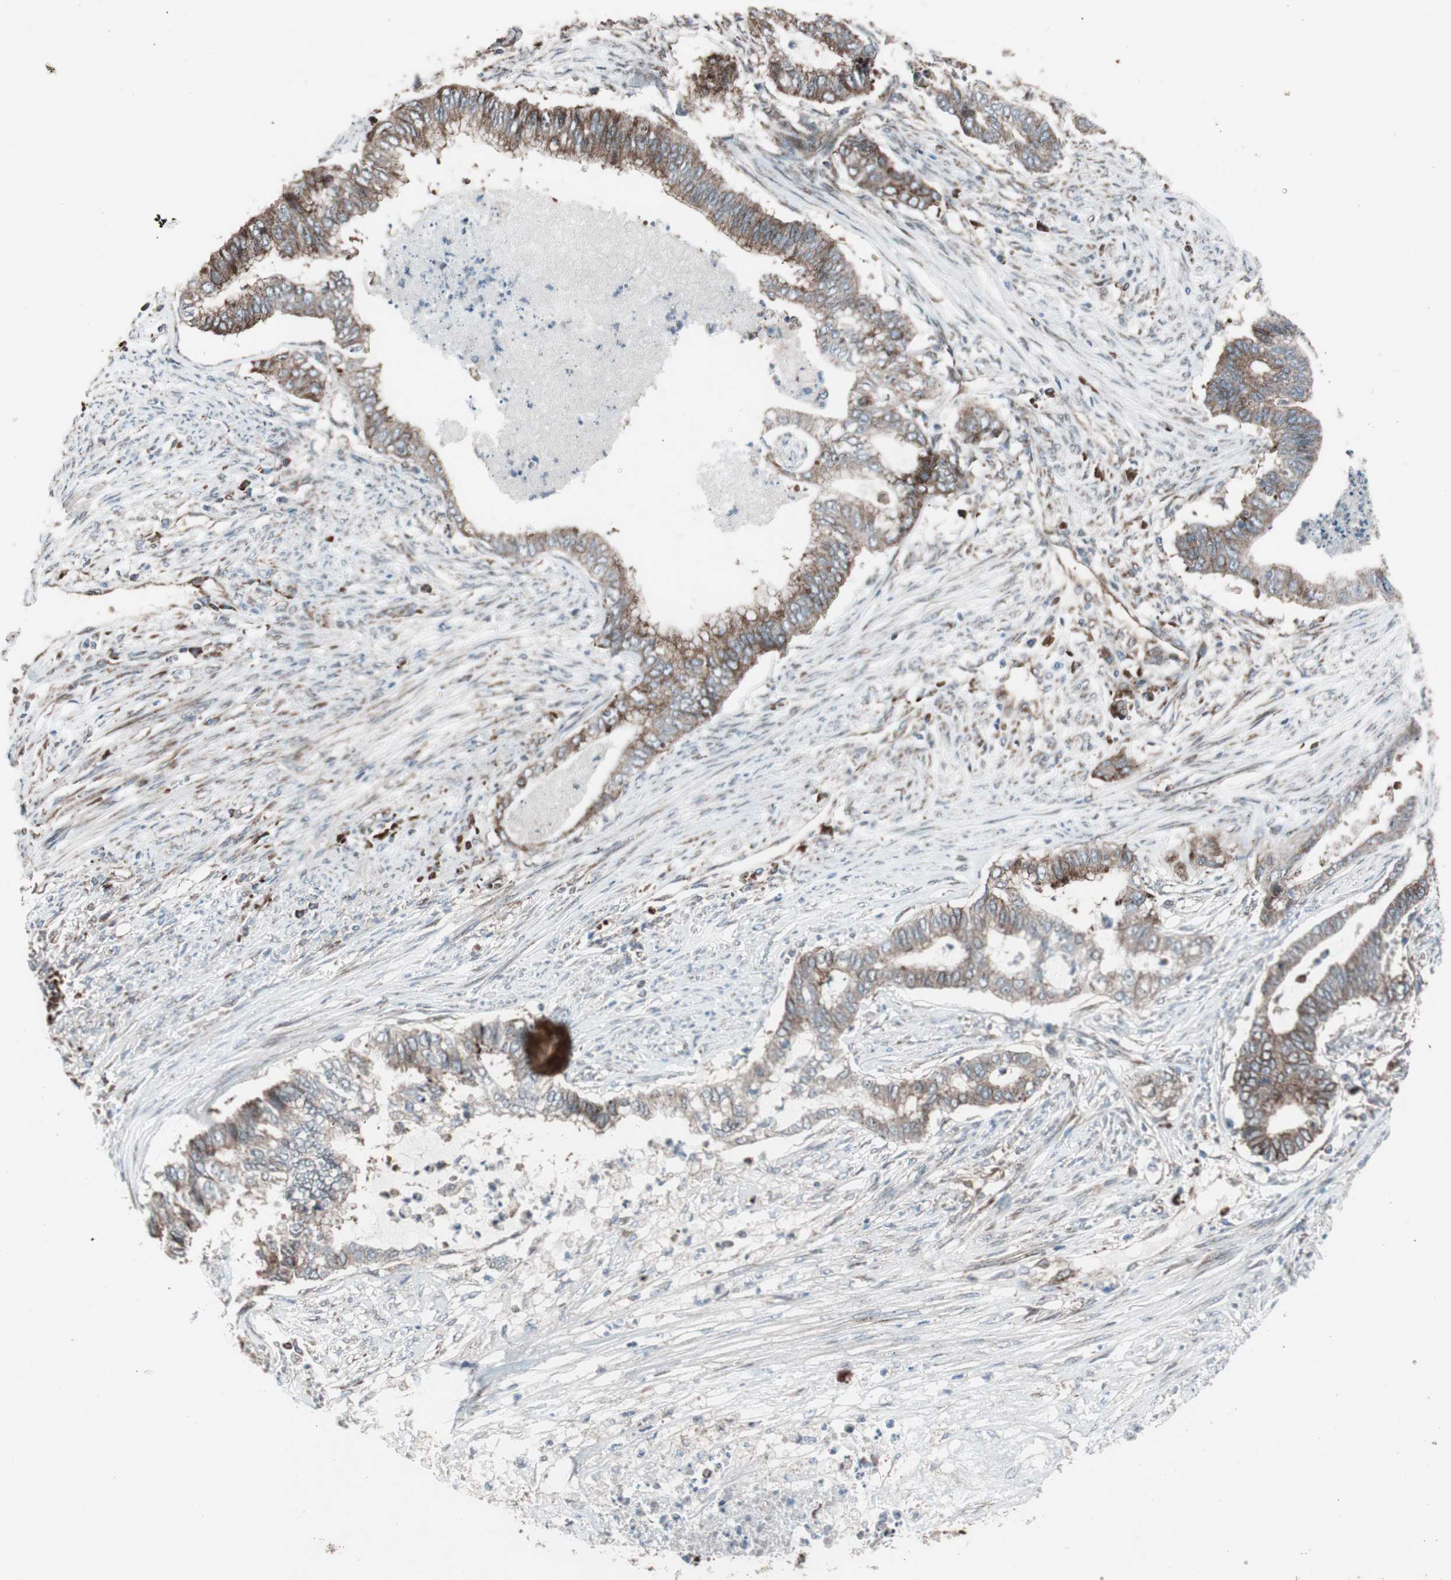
{"staining": {"intensity": "moderate", "quantity": ">75%", "location": "cytoplasmic/membranous"}, "tissue": "endometrial cancer", "cell_type": "Tumor cells", "image_type": "cancer", "snomed": [{"axis": "morphology", "description": "Adenocarcinoma, NOS"}, {"axis": "topography", "description": "Endometrium"}], "caption": "The photomicrograph displays immunohistochemical staining of endometrial adenocarcinoma. There is moderate cytoplasmic/membranous positivity is appreciated in about >75% of tumor cells.", "gene": "CCL14", "patient": {"sex": "female", "age": 79}}